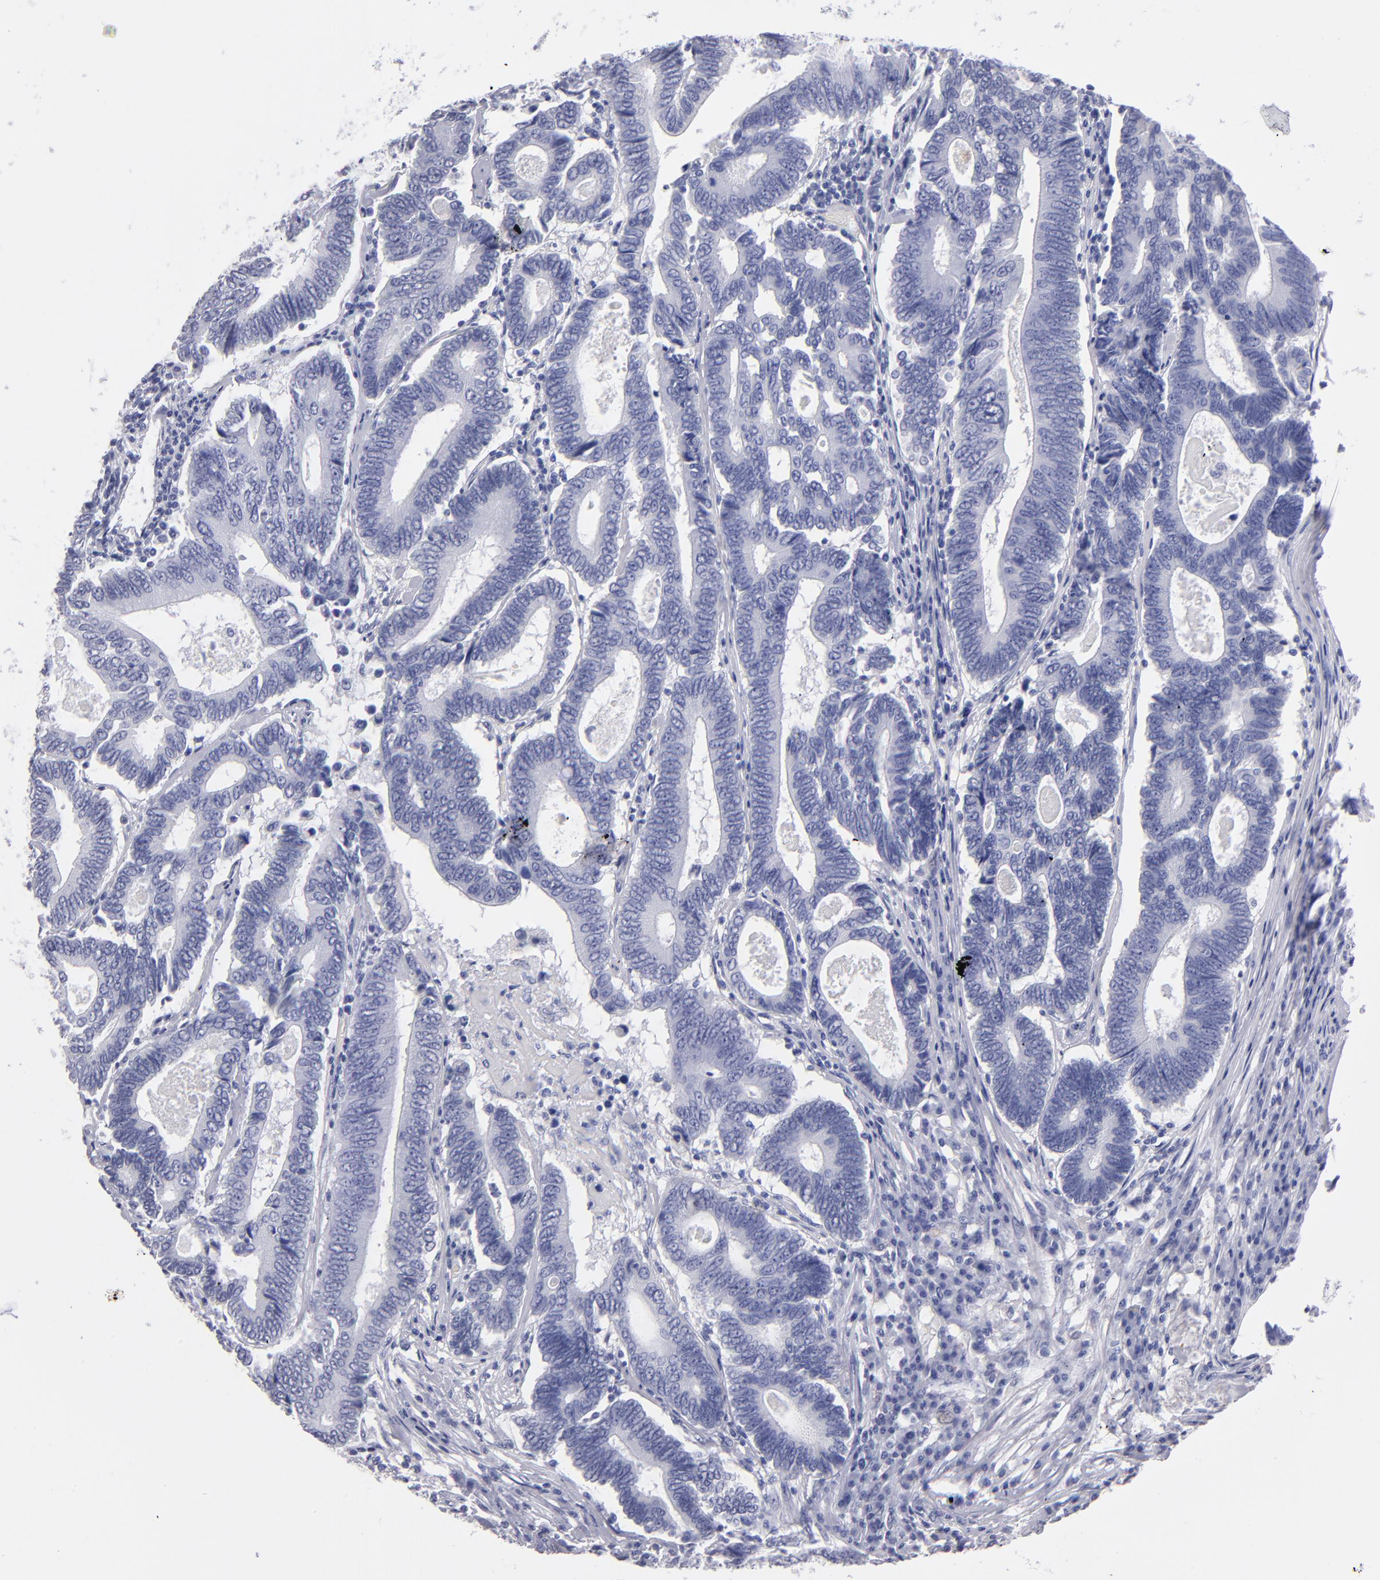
{"staining": {"intensity": "negative", "quantity": "none", "location": "none"}, "tissue": "colorectal cancer", "cell_type": "Tumor cells", "image_type": "cancer", "snomed": [{"axis": "morphology", "description": "Adenocarcinoma, NOS"}, {"axis": "topography", "description": "Colon"}], "caption": "The IHC micrograph has no significant expression in tumor cells of colorectal adenocarcinoma tissue.", "gene": "MB", "patient": {"sex": "female", "age": 78}}